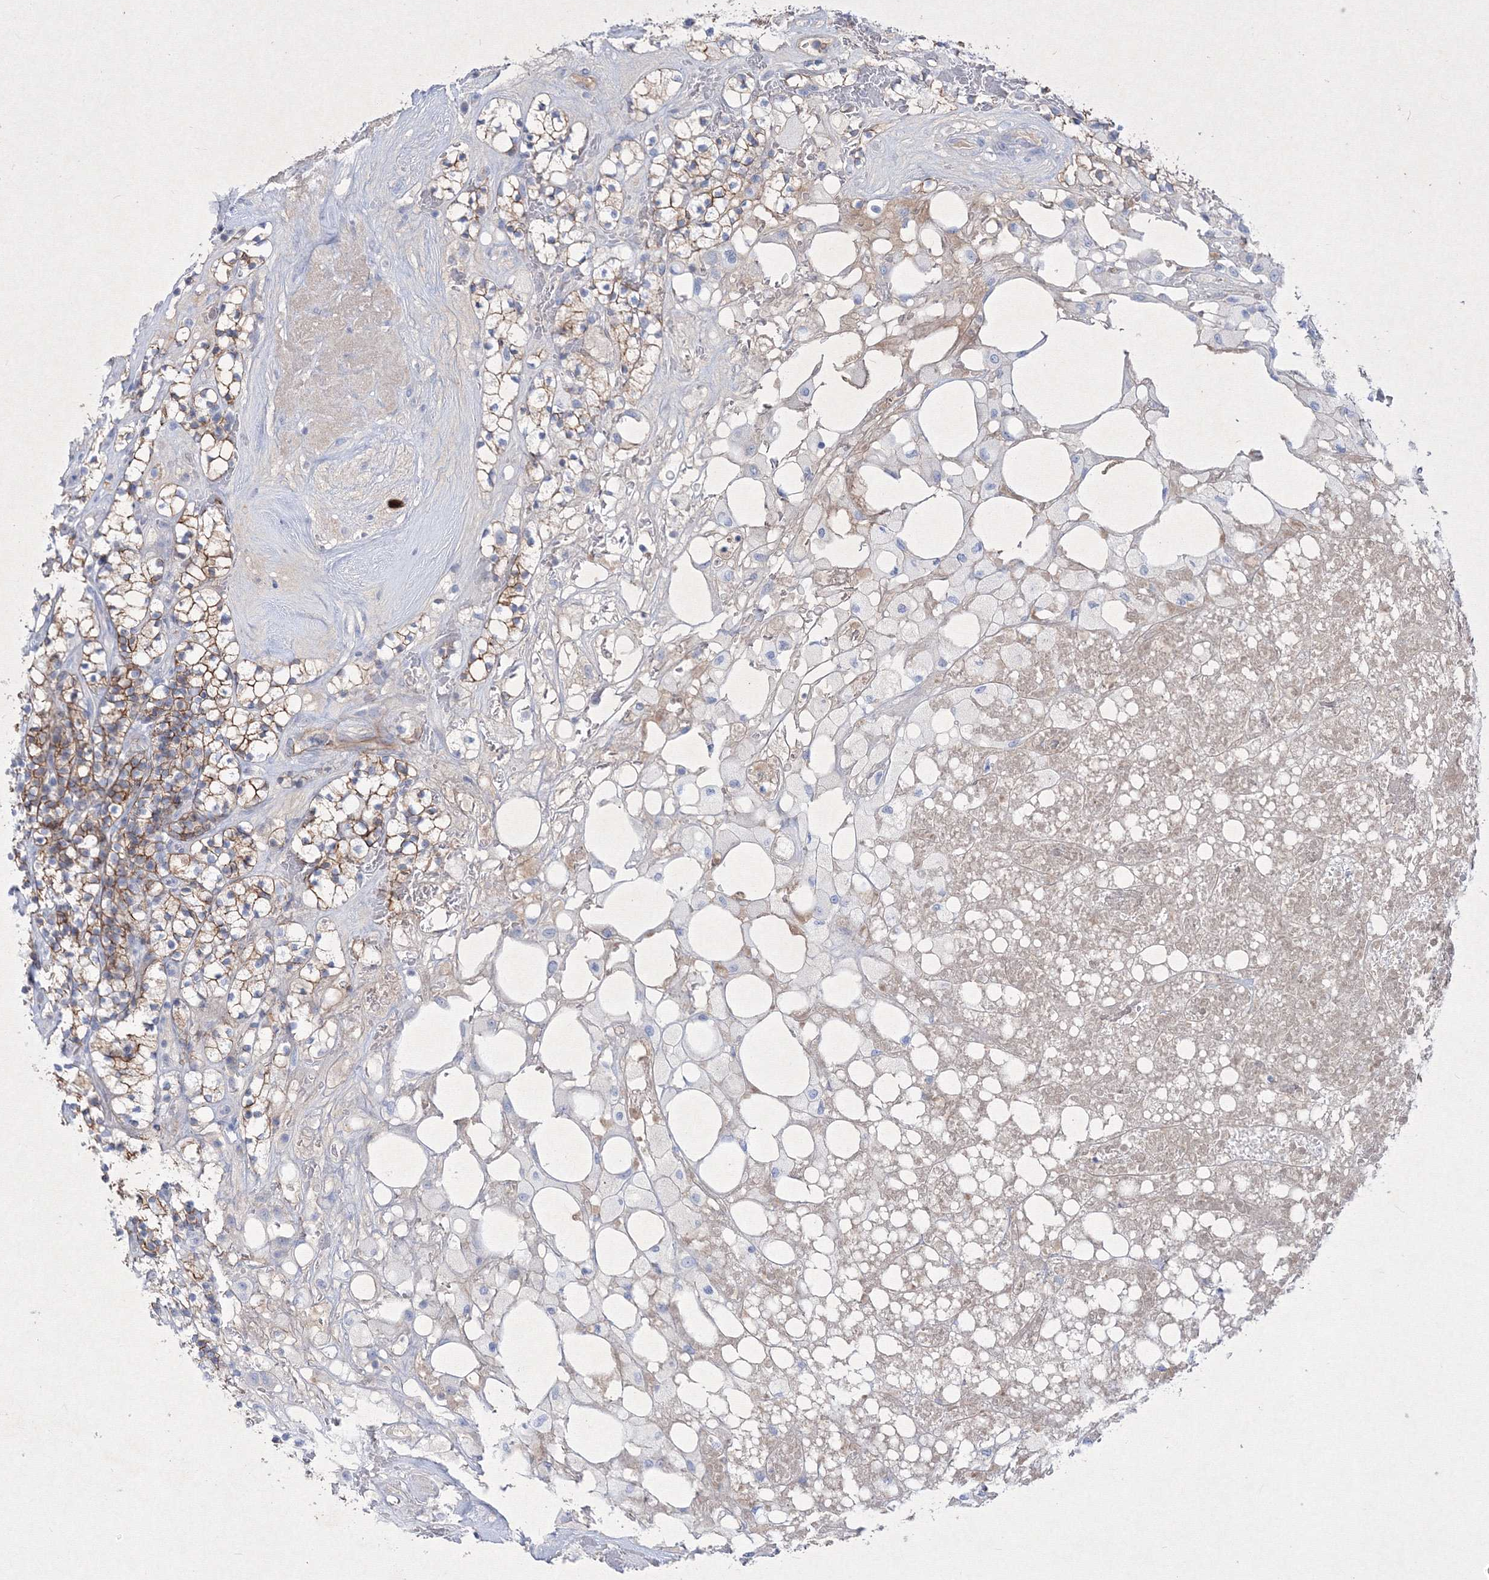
{"staining": {"intensity": "moderate", "quantity": ">75%", "location": "cytoplasmic/membranous"}, "tissue": "renal cancer", "cell_type": "Tumor cells", "image_type": "cancer", "snomed": [{"axis": "morphology", "description": "Adenocarcinoma, NOS"}, {"axis": "topography", "description": "Kidney"}], "caption": "Protein staining displays moderate cytoplasmic/membranous staining in about >75% of tumor cells in renal cancer.", "gene": "TMEM139", "patient": {"sex": "male", "age": 77}}